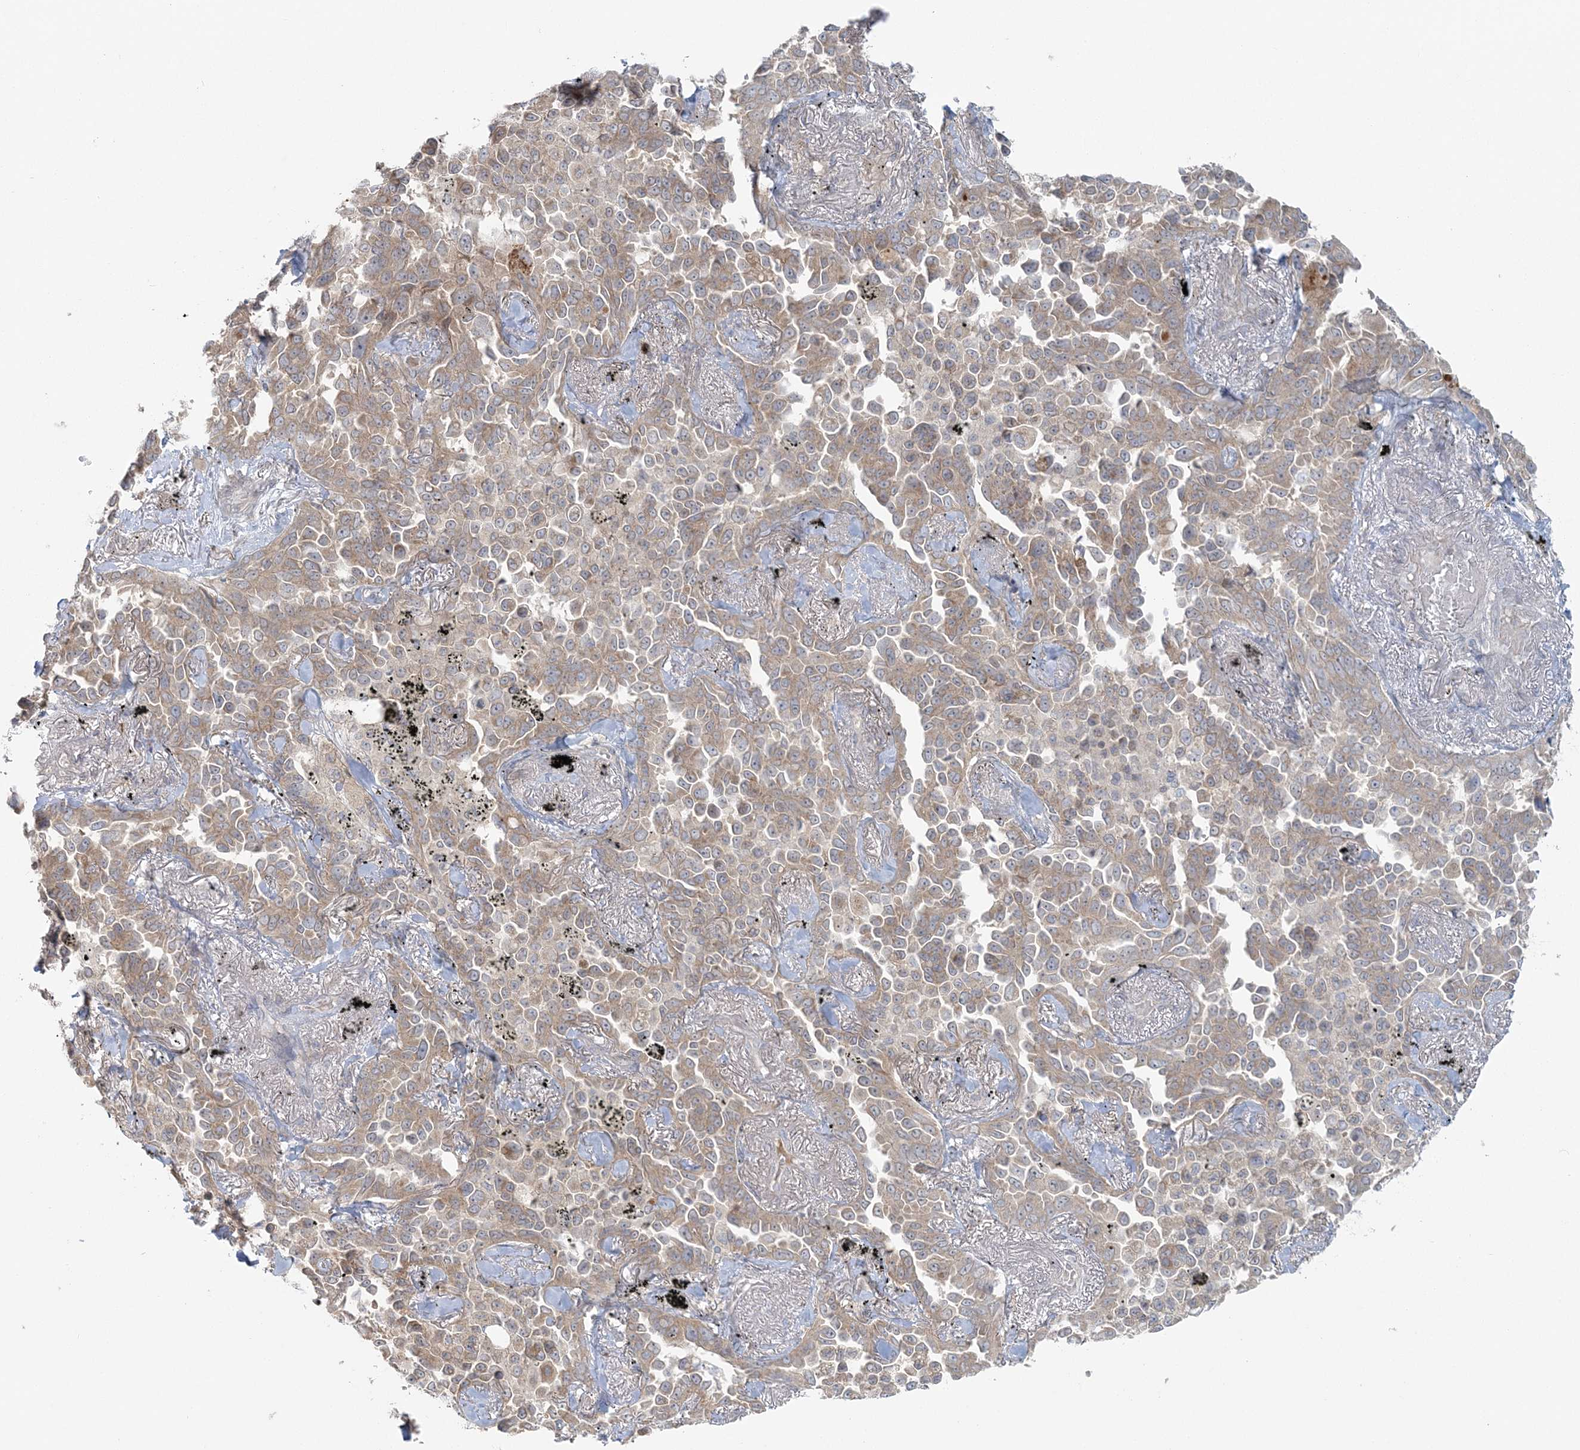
{"staining": {"intensity": "weak", "quantity": "25%-75%", "location": "cytoplasmic/membranous"}, "tissue": "lung cancer", "cell_type": "Tumor cells", "image_type": "cancer", "snomed": [{"axis": "morphology", "description": "Adenocarcinoma, NOS"}, {"axis": "topography", "description": "Lung"}], "caption": "Protein expression by immunohistochemistry shows weak cytoplasmic/membranous staining in about 25%-75% of tumor cells in adenocarcinoma (lung).", "gene": "BLTP3A", "patient": {"sex": "female", "age": 67}}